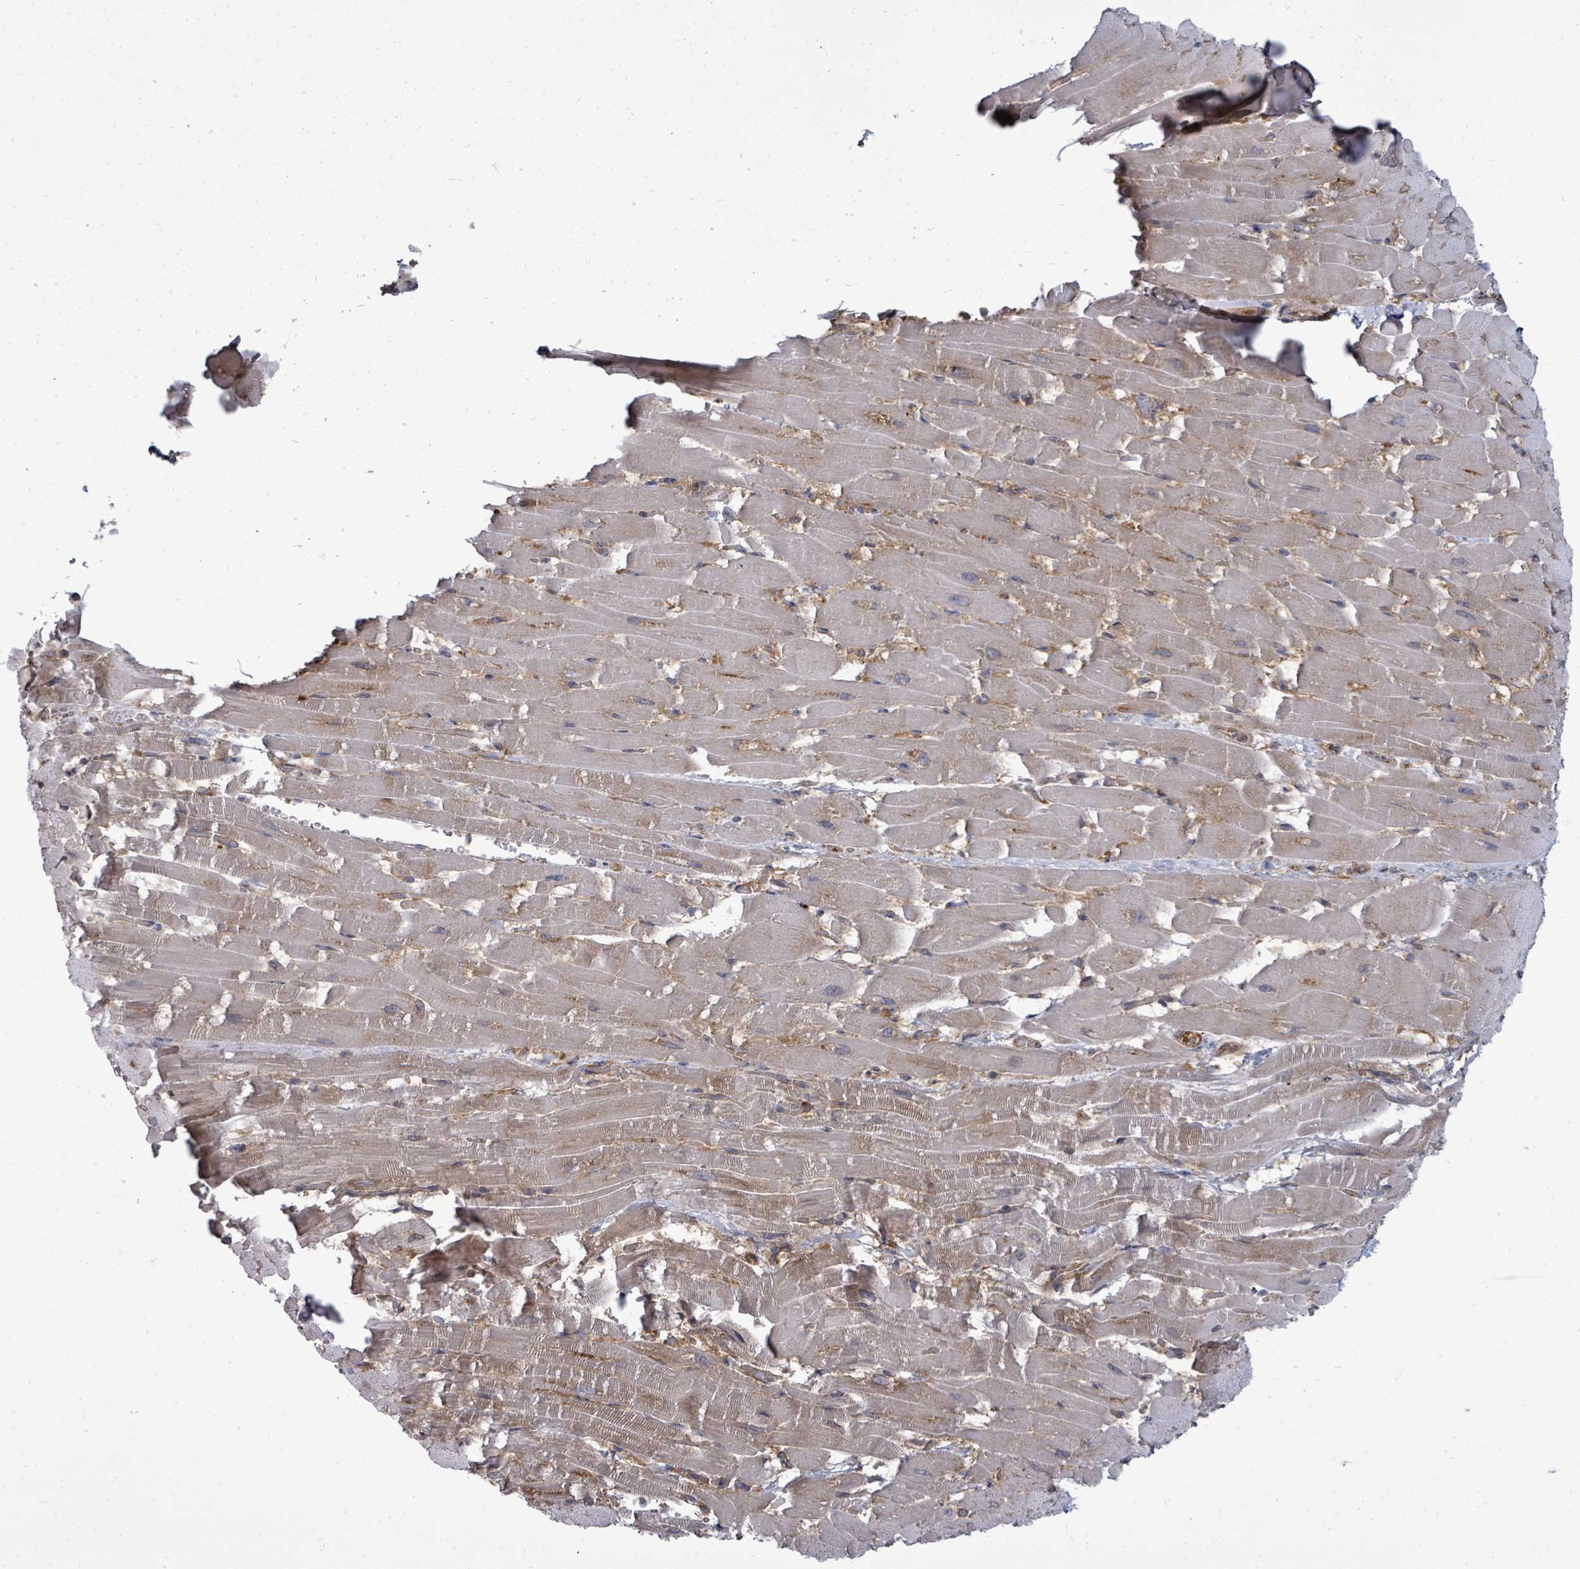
{"staining": {"intensity": "negative", "quantity": "none", "location": "none"}, "tissue": "heart muscle", "cell_type": "Cardiomyocytes", "image_type": "normal", "snomed": [{"axis": "morphology", "description": "Normal tissue, NOS"}, {"axis": "topography", "description": "Heart"}], "caption": "Human heart muscle stained for a protein using immunohistochemistry (IHC) shows no positivity in cardiomyocytes.", "gene": "EIF3CL", "patient": {"sex": "male", "age": 37}}